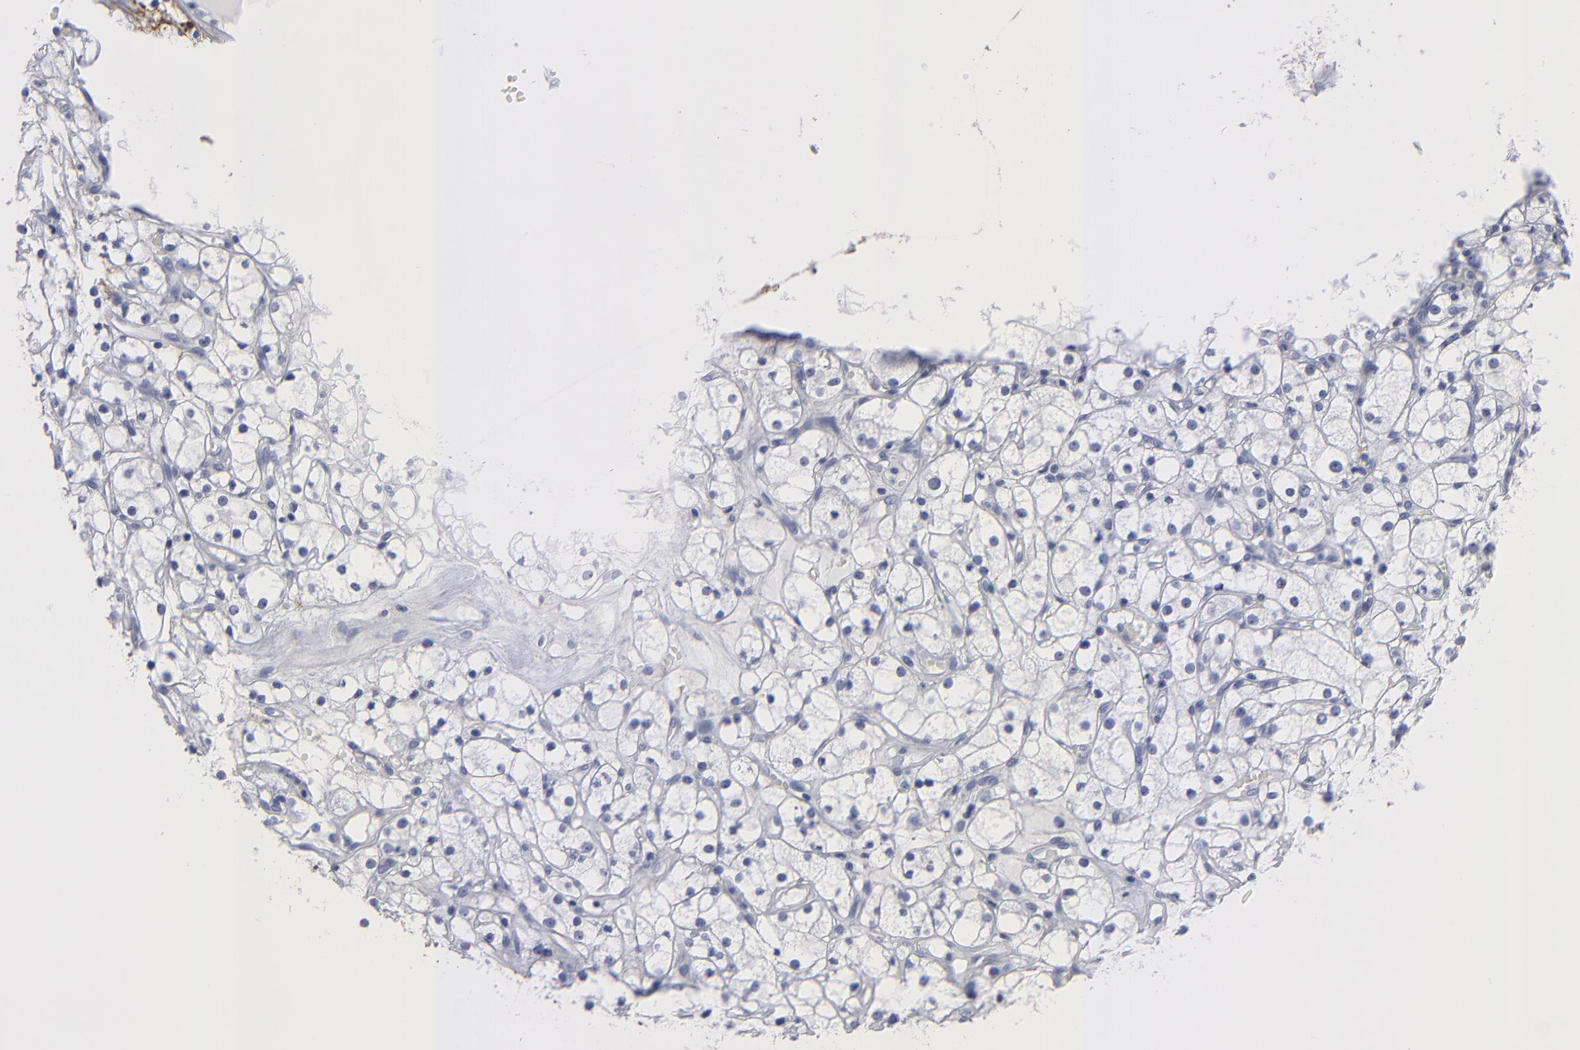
{"staining": {"intensity": "negative", "quantity": "none", "location": "none"}, "tissue": "renal cancer", "cell_type": "Tumor cells", "image_type": "cancer", "snomed": [{"axis": "morphology", "description": "Adenocarcinoma, NOS"}, {"axis": "topography", "description": "Kidney"}], "caption": "This is a micrograph of immunohistochemistry (IHC) staining of renal cancer, which shows no staining in tumor cells.", "gene": "EMILIN1", "patient": {"sex": "male", "age": 61}}